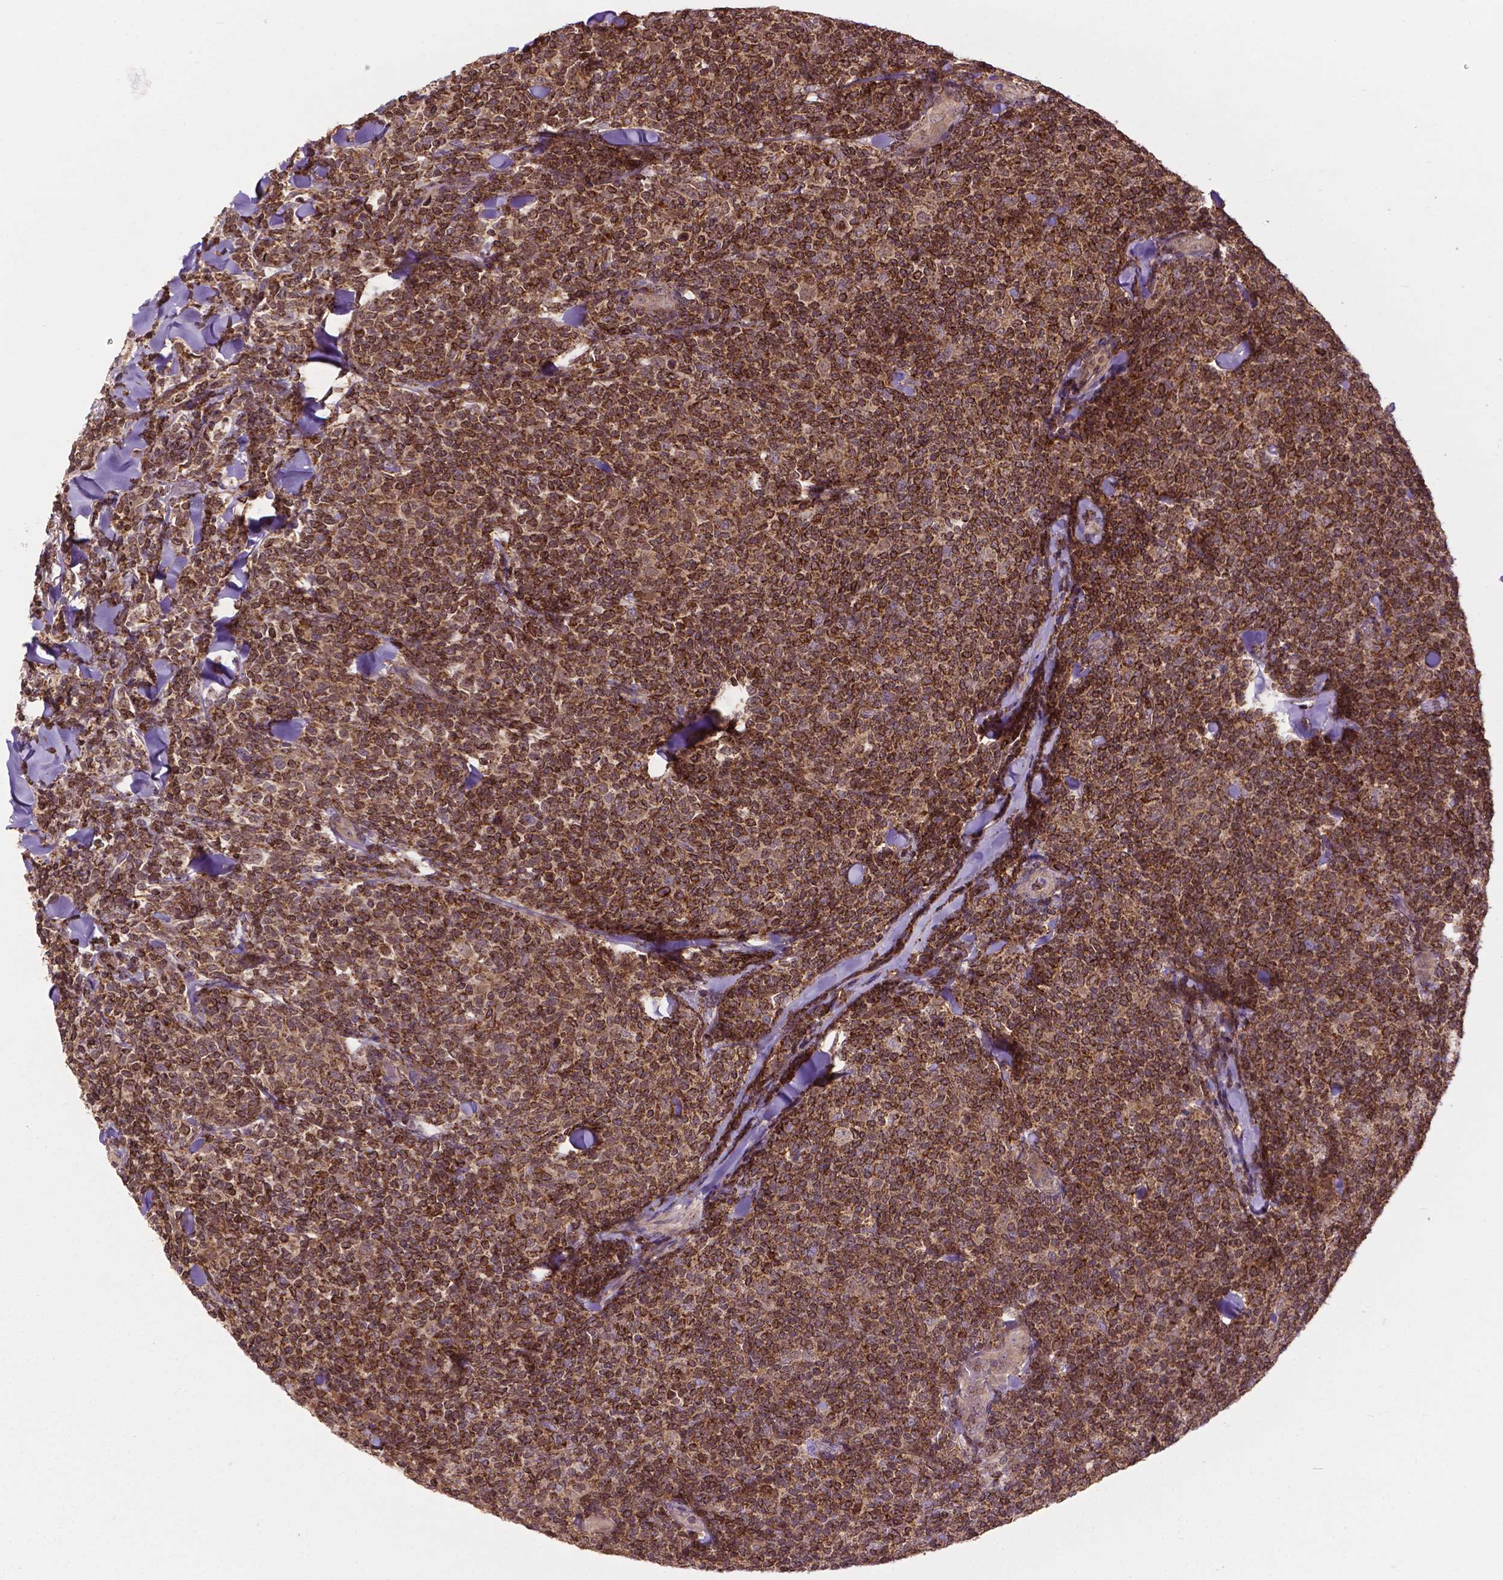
{"staining": {"intensity": "moderate", "quantity": ">75%", "location": "cytoplasmic/membranous"}, "tissue": "lymphoma", "cell_type": "Tumor cells", "image_type": "cancer", "snomed": [{"axis": "morphology", "description": "Malignant lymphoma, non-Hodgkin's type, Low grade"}, {"axis": "topography", "description": "Lymph node"}], "caption": "The image shows a brown stain indicating the presence of a protein in the cytoplasmic/membranous of tumor cells in lymphoma.", "gene": "CHMP4A", "patient": {"sex": "female", "age": 56}}